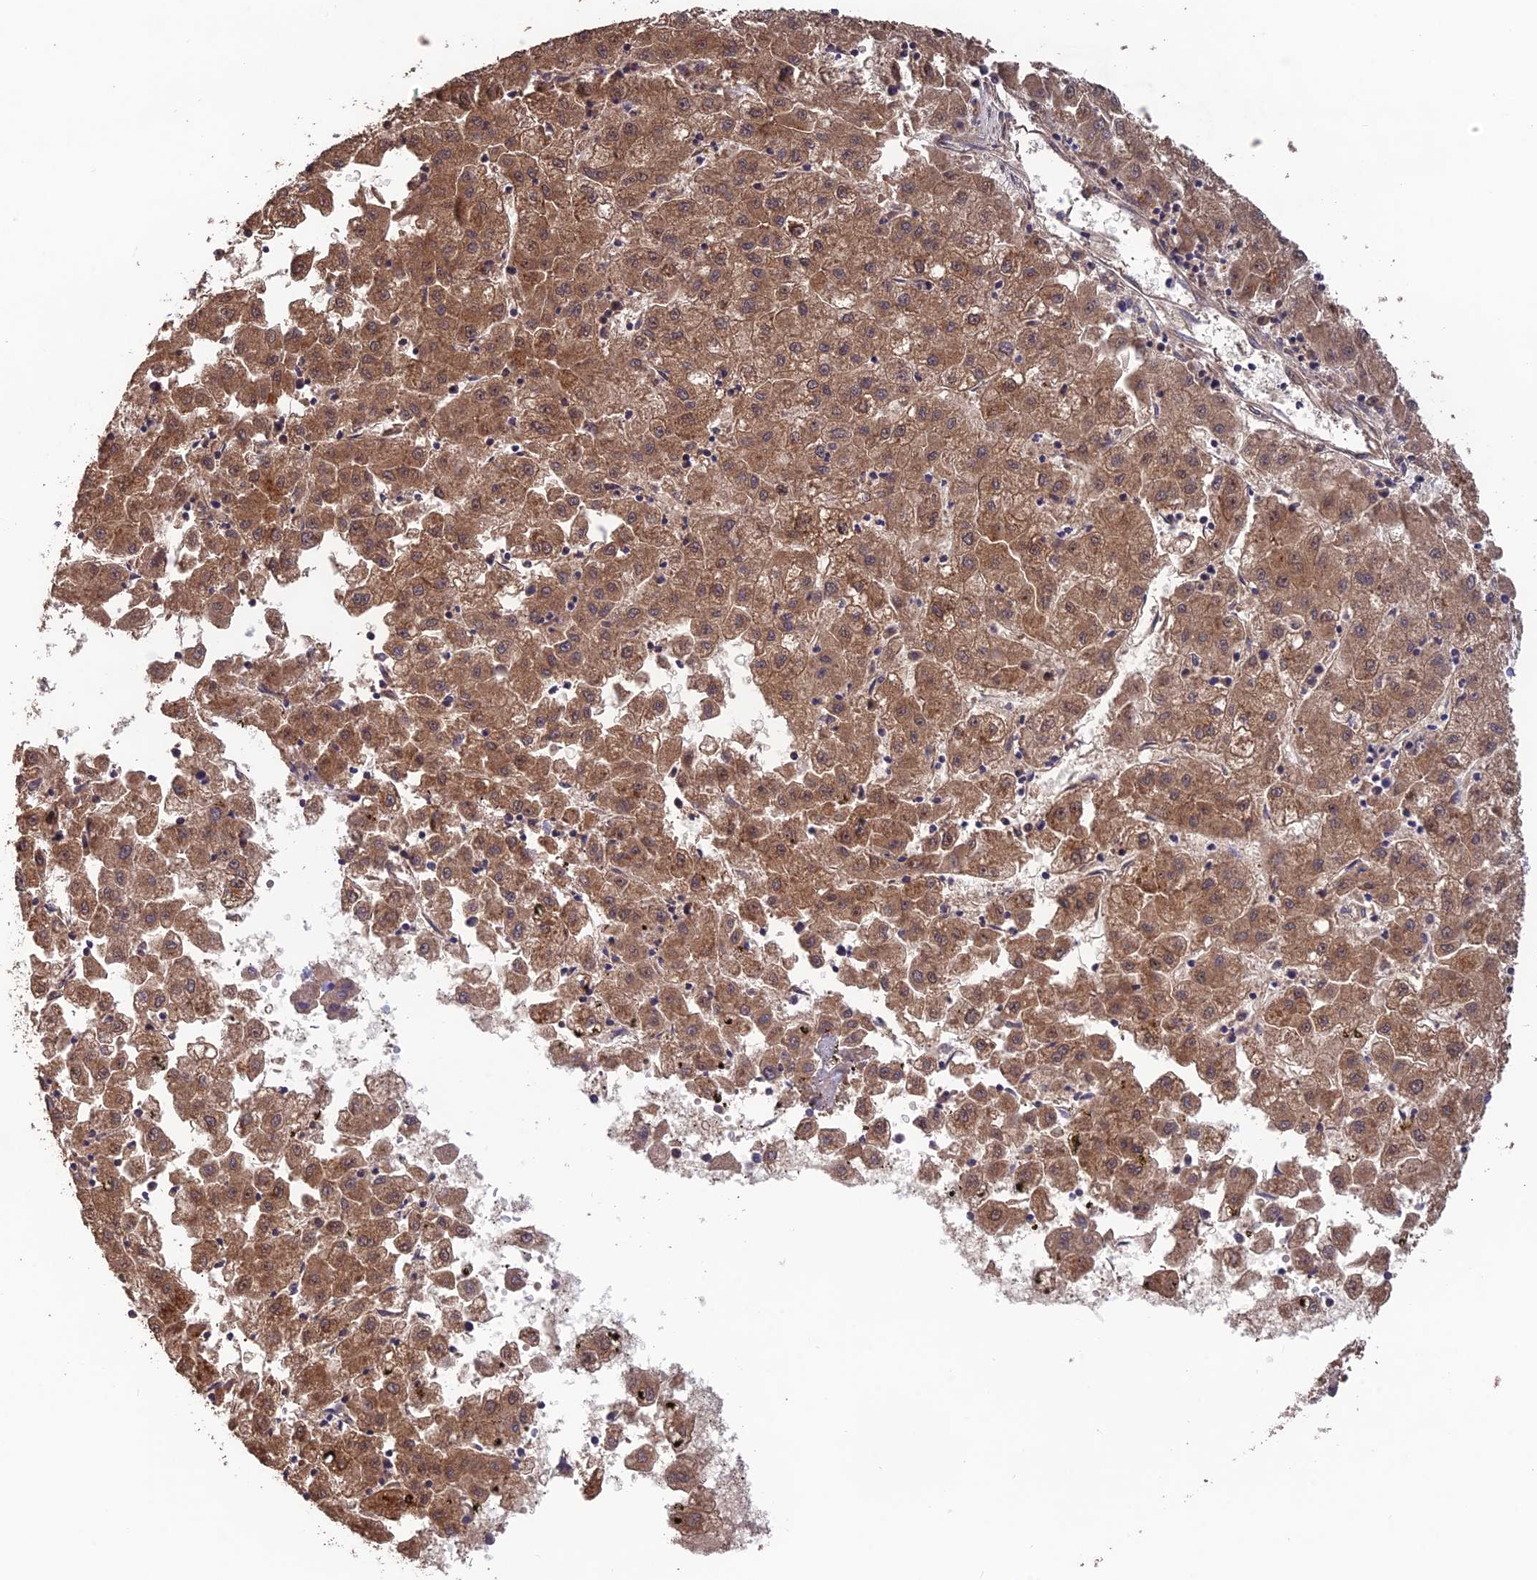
{"staining": {"intensity": "moderate", "quantity": ">75%", "location": "cytoplasmic/membranous"}, "tissue": "liver cancer", "cell_type": "Tumor cells", "image_type": "cancer", "snomed": [{"axis": "morphology", "description": "Carcinoma, Hepatocellular, NOS"}, {"axis": "topography", "description": "Liver"}], "caption": "A histopathology image of human liver cancer (hepatocellular carcinoma) stained for a protein reveals moderate cytoplasmic/membranous brown staining in tumor cells.", "gene": "SHISA5", "patient": {"sex": "male", "age": 72}}